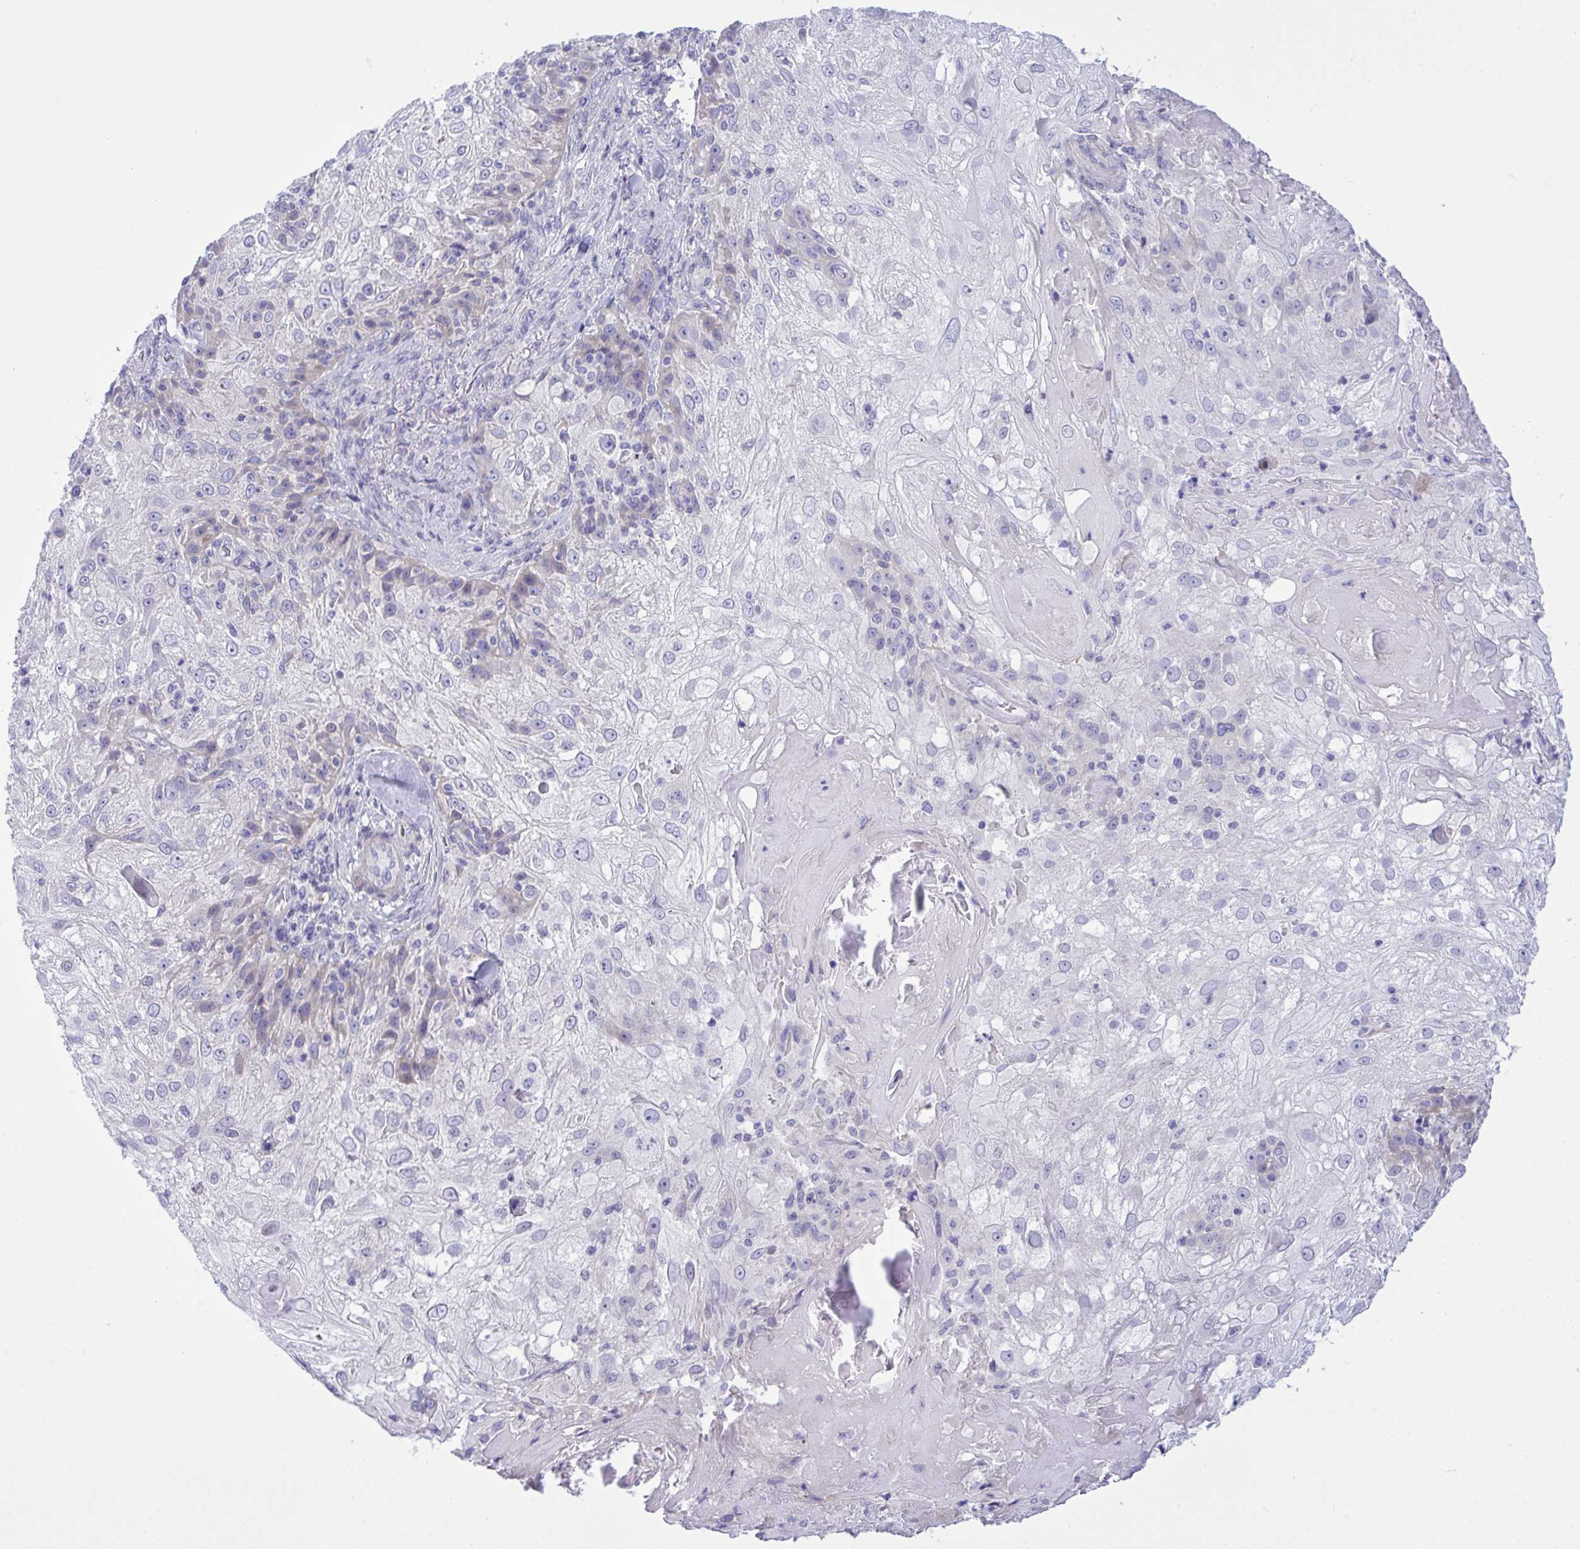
{"staining": {"intensity": "negative", "quantity": "none", "location": "none"}, "tissue": "skin cancer", "cell_type": "Tumor cells", "image_type": "cancer", "snomed": [{"axis": "morphology", "description": "Normal tissue, NOS"}, {"axis": "morphology", "description": "Squamous cell carcinoma, NOS"}, {"axis": "topography", "description": "Skin"}], "caption": "The photomicrograph shows no staining of tumor cells in squamous cell carcinoma (skin).", "gene": "WDR97", "patient": {"sex": "female", "age": 83}}